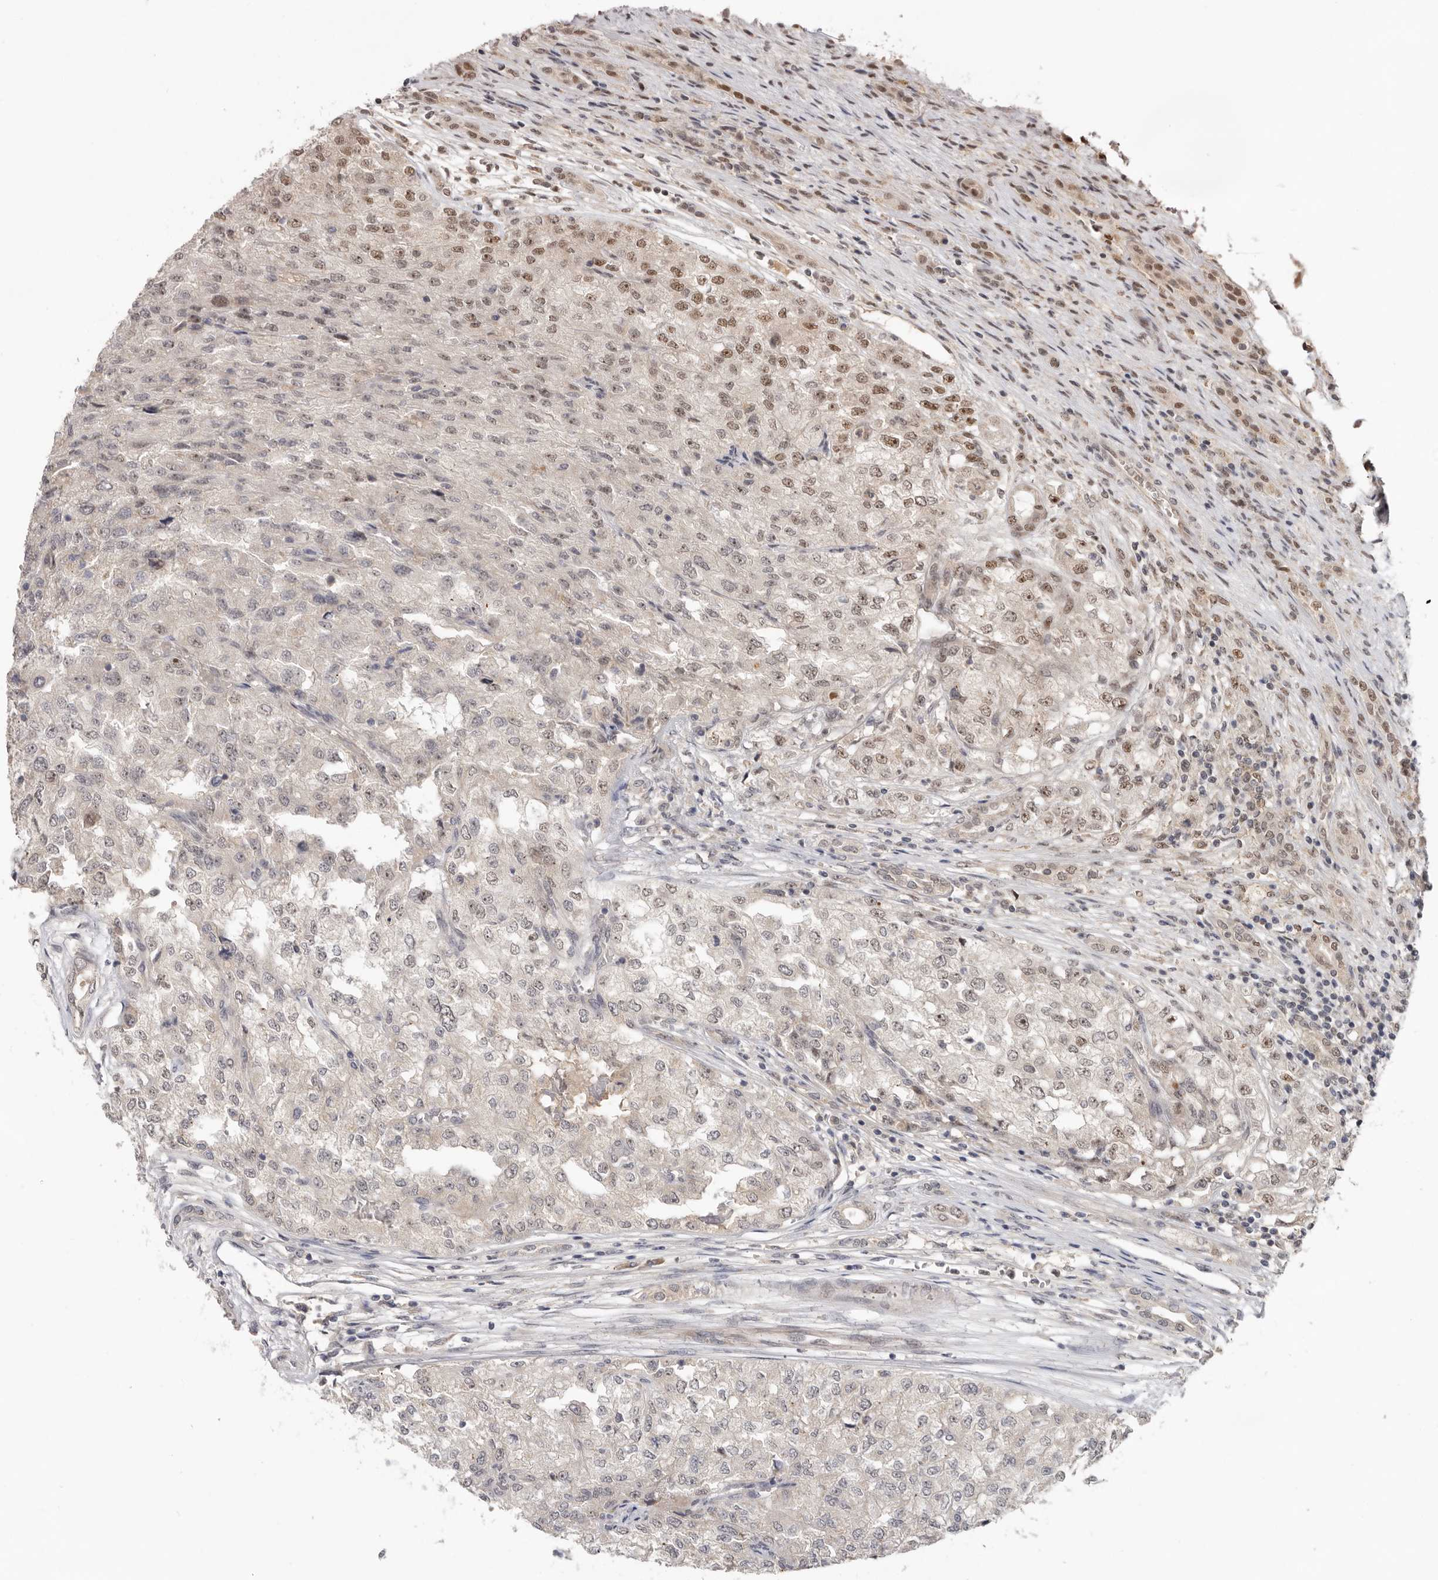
{"staining": {"intensity": "moderate", "quantity": "<25%", "location": "nuclear"}, "tissue": "renal cancer", "cell_type": "Tumor cells", "image_type": "cancer", "snomed": [{"axis": "morphology", "description": "Adenocarcinoma, NOS"}, {"axis": "topography", "description": "Kidney"}], "caption": "An image showing moderate nuclear staining in about <25% of tumor cells in renal adenocarcinoma, as visualized by brown immunohistochemical staining.", "gene": "BRCA2", "patient": {"sex": "female", "age": 54}}